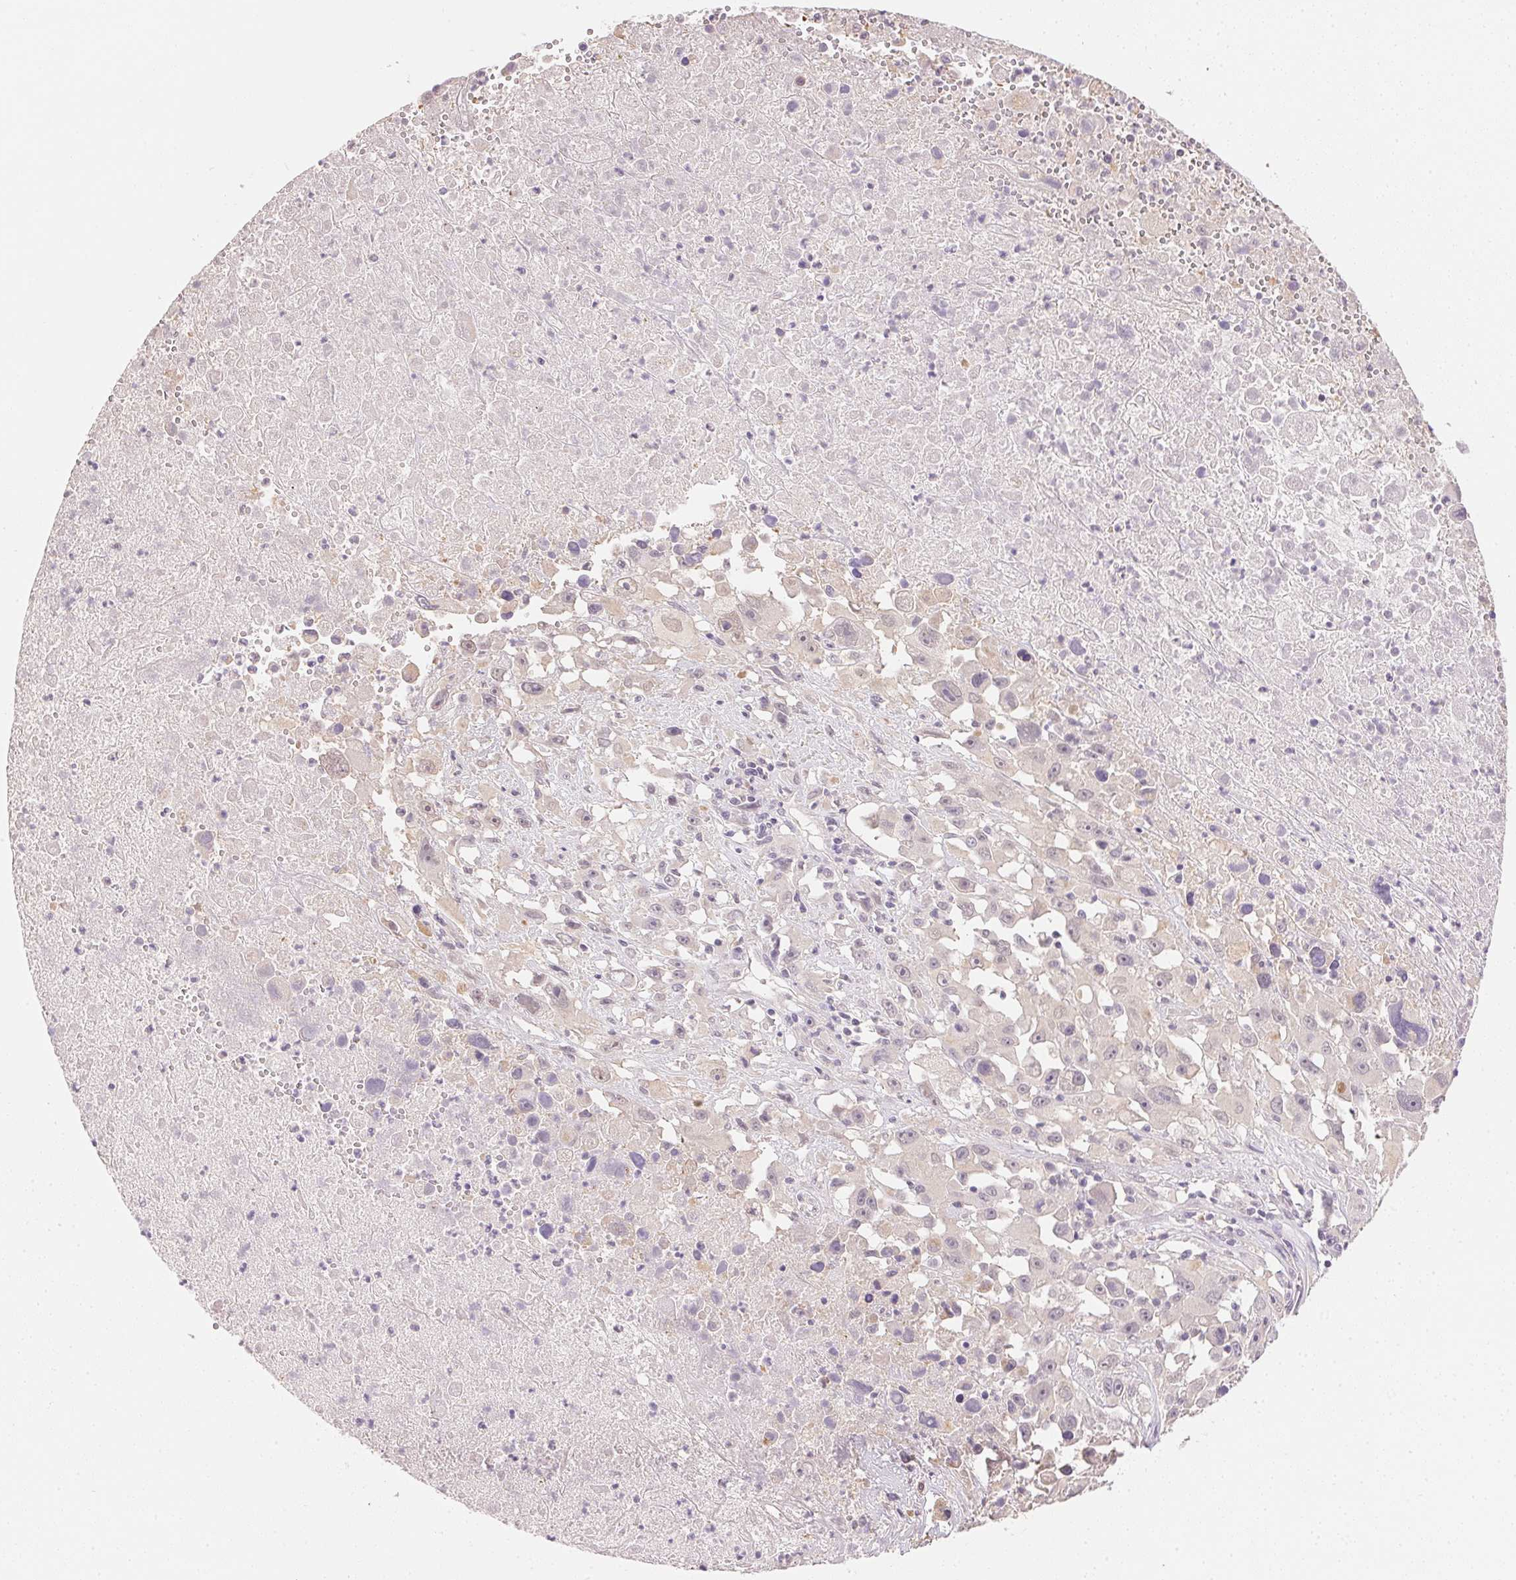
{"staining": {"intensity": "negative", "quantity": "none", "location": "none"}, "tissue": "melanoma", "cell_type": "Tumor cells", "image_type": "cancer", "snomed": [{"axis": "morphology", "description": "Malignant melanoma, Metastatic site"}, {"axis": "topography", "description": "Soft tissue"}], "caption": "There is no significant positivity in tumor cells of melanoma.", "gene": "FNDC4", "patient": {"sex": "male", "age": 50}}